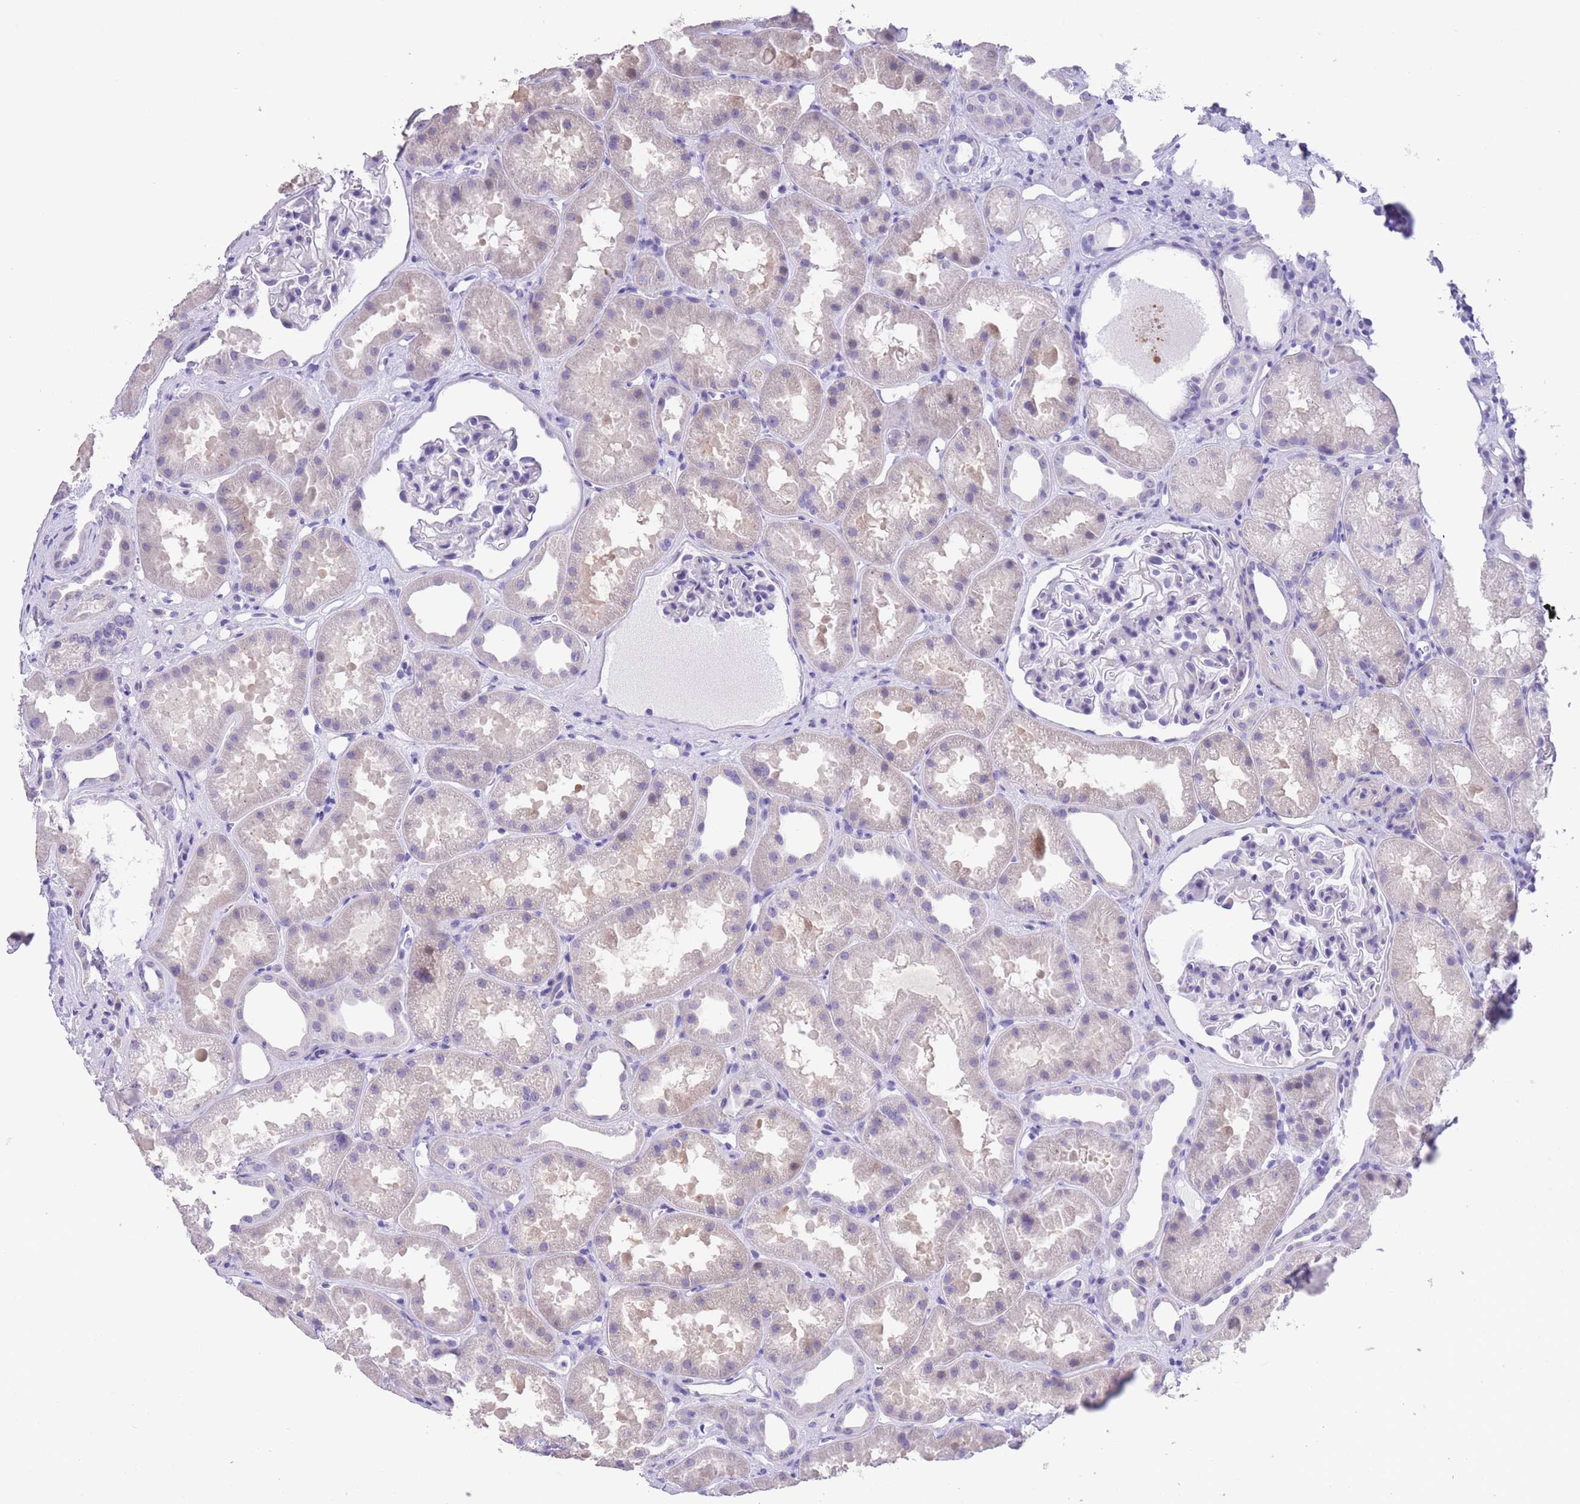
{"staining": {"intensity": "negative", "quantity": "none", "location": "none"}, "tissue": "kidney", "cell_type": "Cells in glomeruli", "image_type": "normal", "snomed": [{"axis": "morphology", "description": "Normal tissue, NOS"}, {"axis": "topography", "description": "Kidney"}], "caption": "Protein analysis of normal kidney shows no significant positivity in cells in glomeruli.", "gene": "RAI2", "patient": {"sex": "male", "age": 61}}